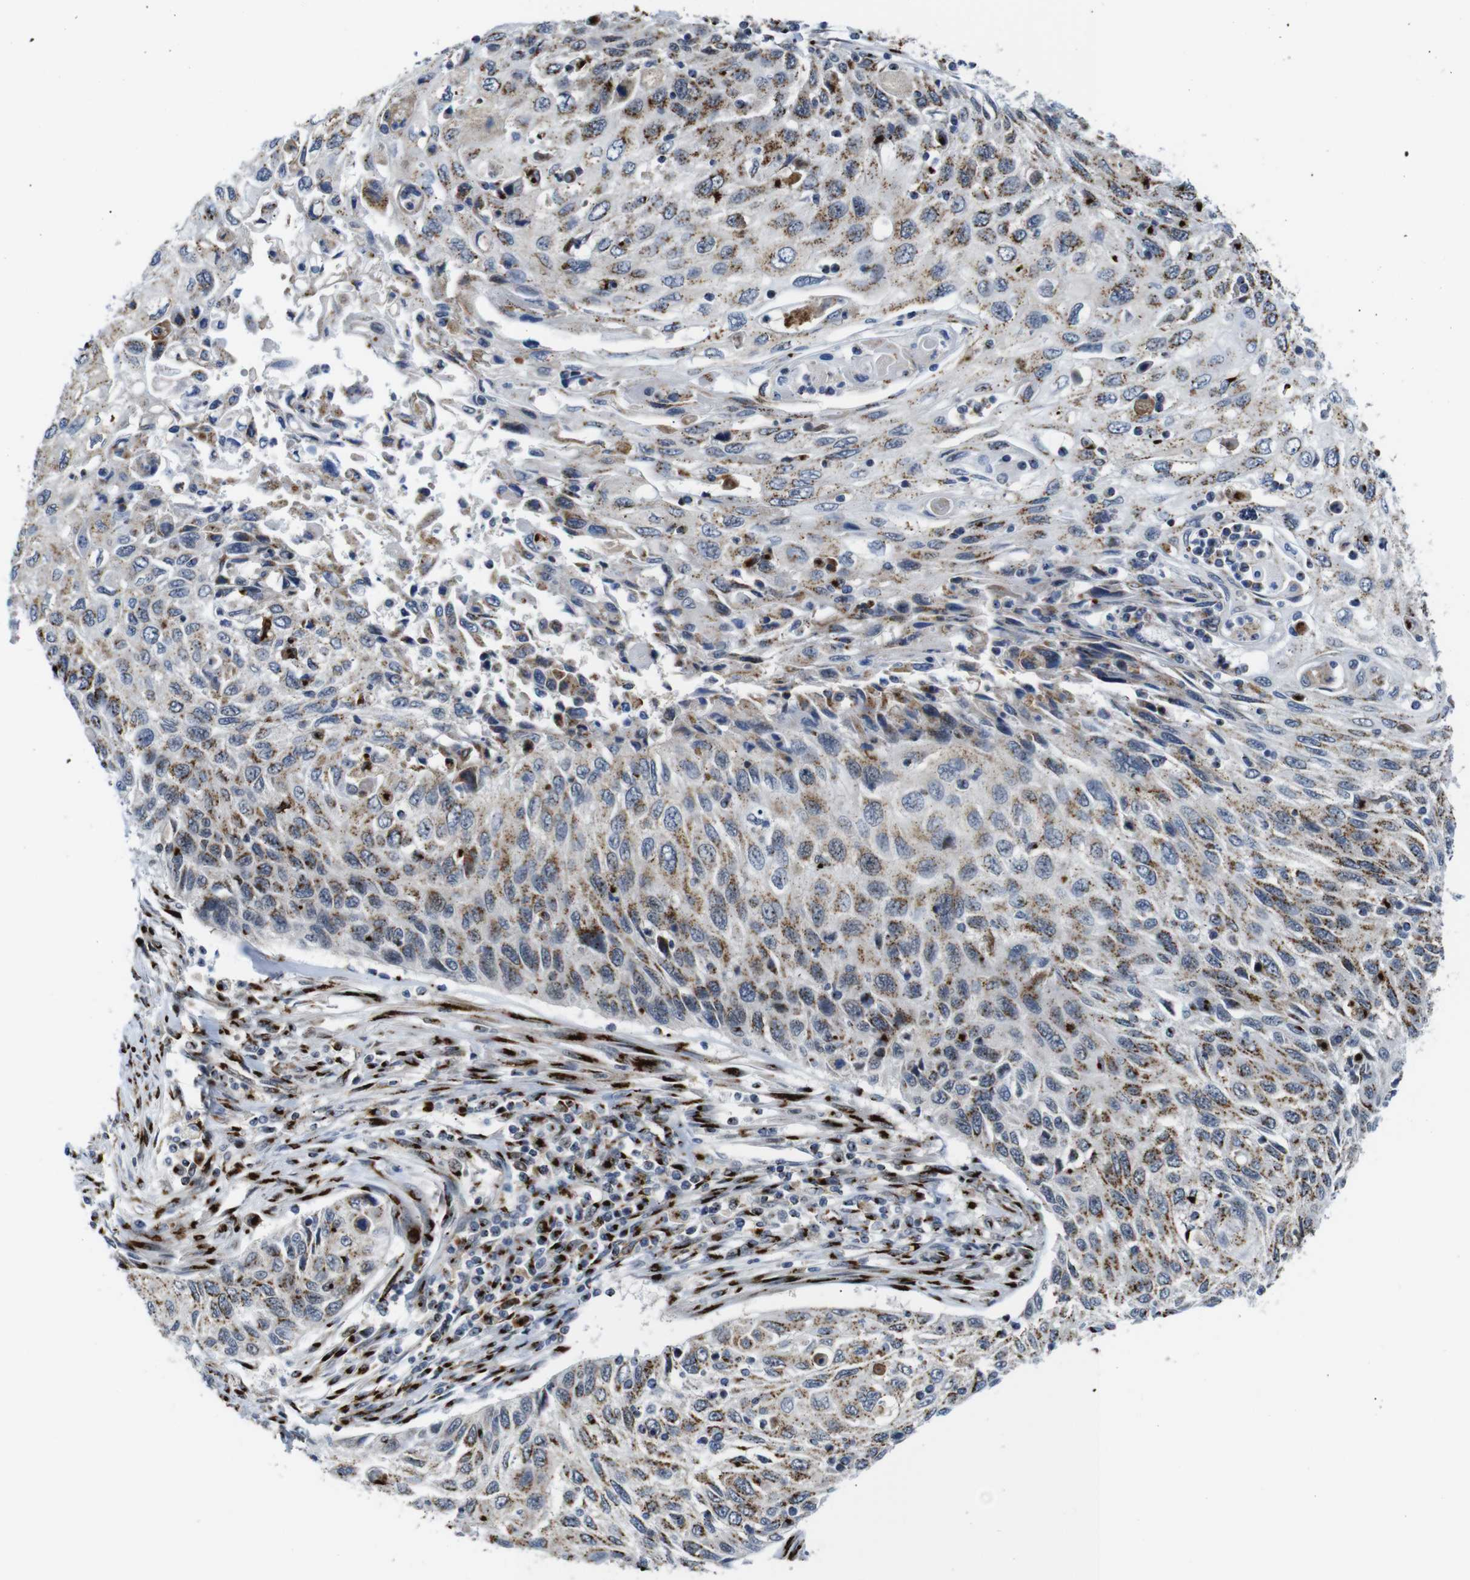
{"staining": {"intensity": "moderate", "quantity": ">75%", "location": "cytoplasmic/membranous"}, "tissue": "cervical cancer", "cell_type": "Tumor cells", "image_type": "cancer", "snomed": [{"axis": "morphology", "description": "Squamous cell carcinoma, NOS"}, {"axis": "topography", "description": "Cervix"}], "caption": "Tumor cells reveal moderate cytoplasmic/membranous expression in about >75% of cells in cervical squamous cell carcinoma.", "gene": "TGOLN2", "patient": {"sex": "female", "age": 70}}